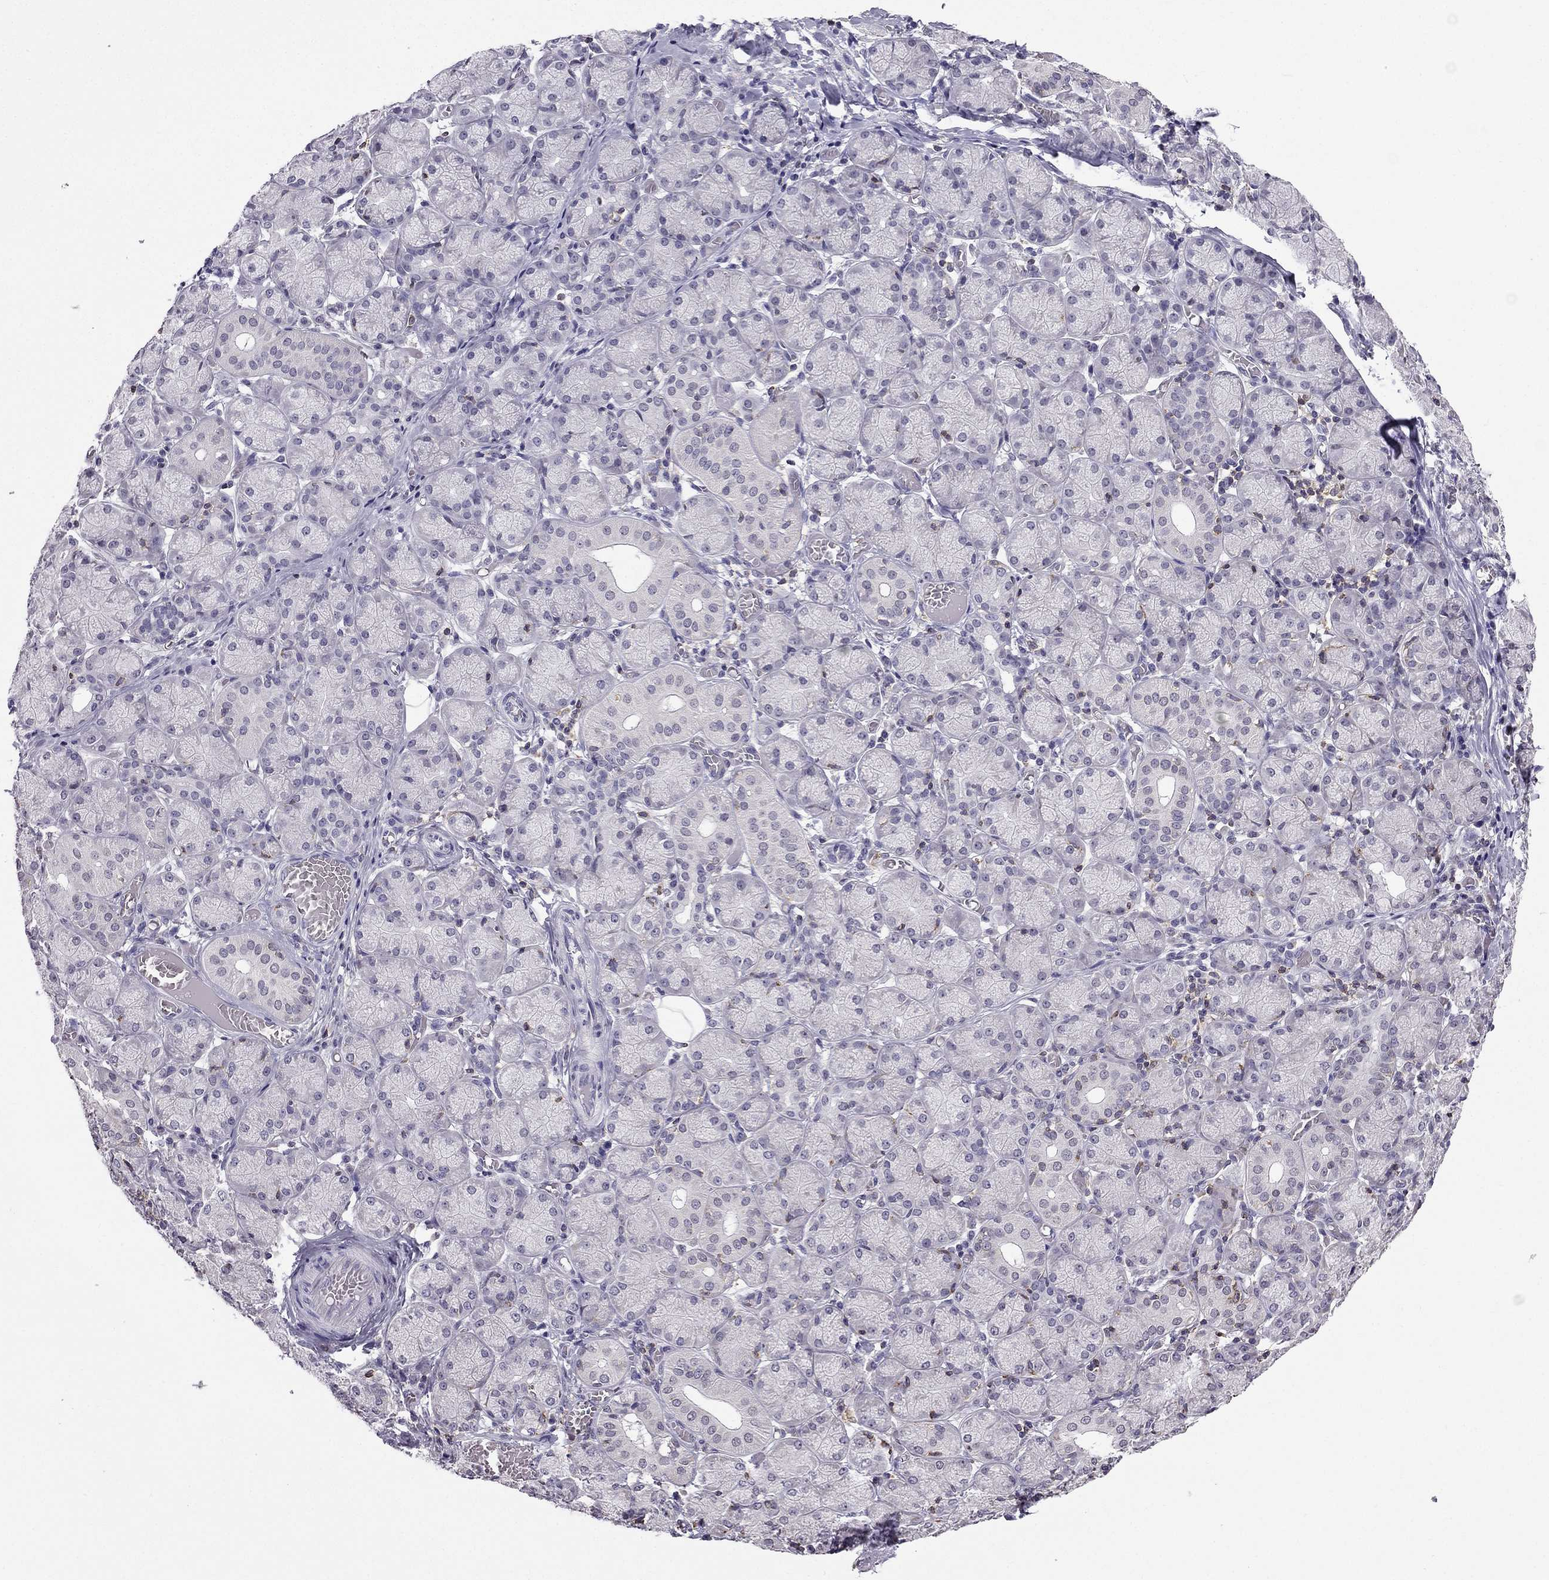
{"staining": {"intensity": "negative", "quantity": "none", "location": "none"}, "tissue": "salivary gland", "cell_type": "Glandular cells", "image_type": "normal", "snomed": [{"axis": "morphology", "description": "Normal tissue, NOS"}, {"axis": "topography", "description": "Salivary gland"}, {"axis": "topography", "description": "Peripheral nerve tissue"}], "caption": "The immunohistochemistry (IHC) histopathology image has no significant expression in glandular cells of salivary gland. Brightfield microscopy of IHC stained with DAB (brown) and hematoxylin (blue), captured at high magnification.", "gene": "CCK", "patient": {"sex": "female", "age": 24}}